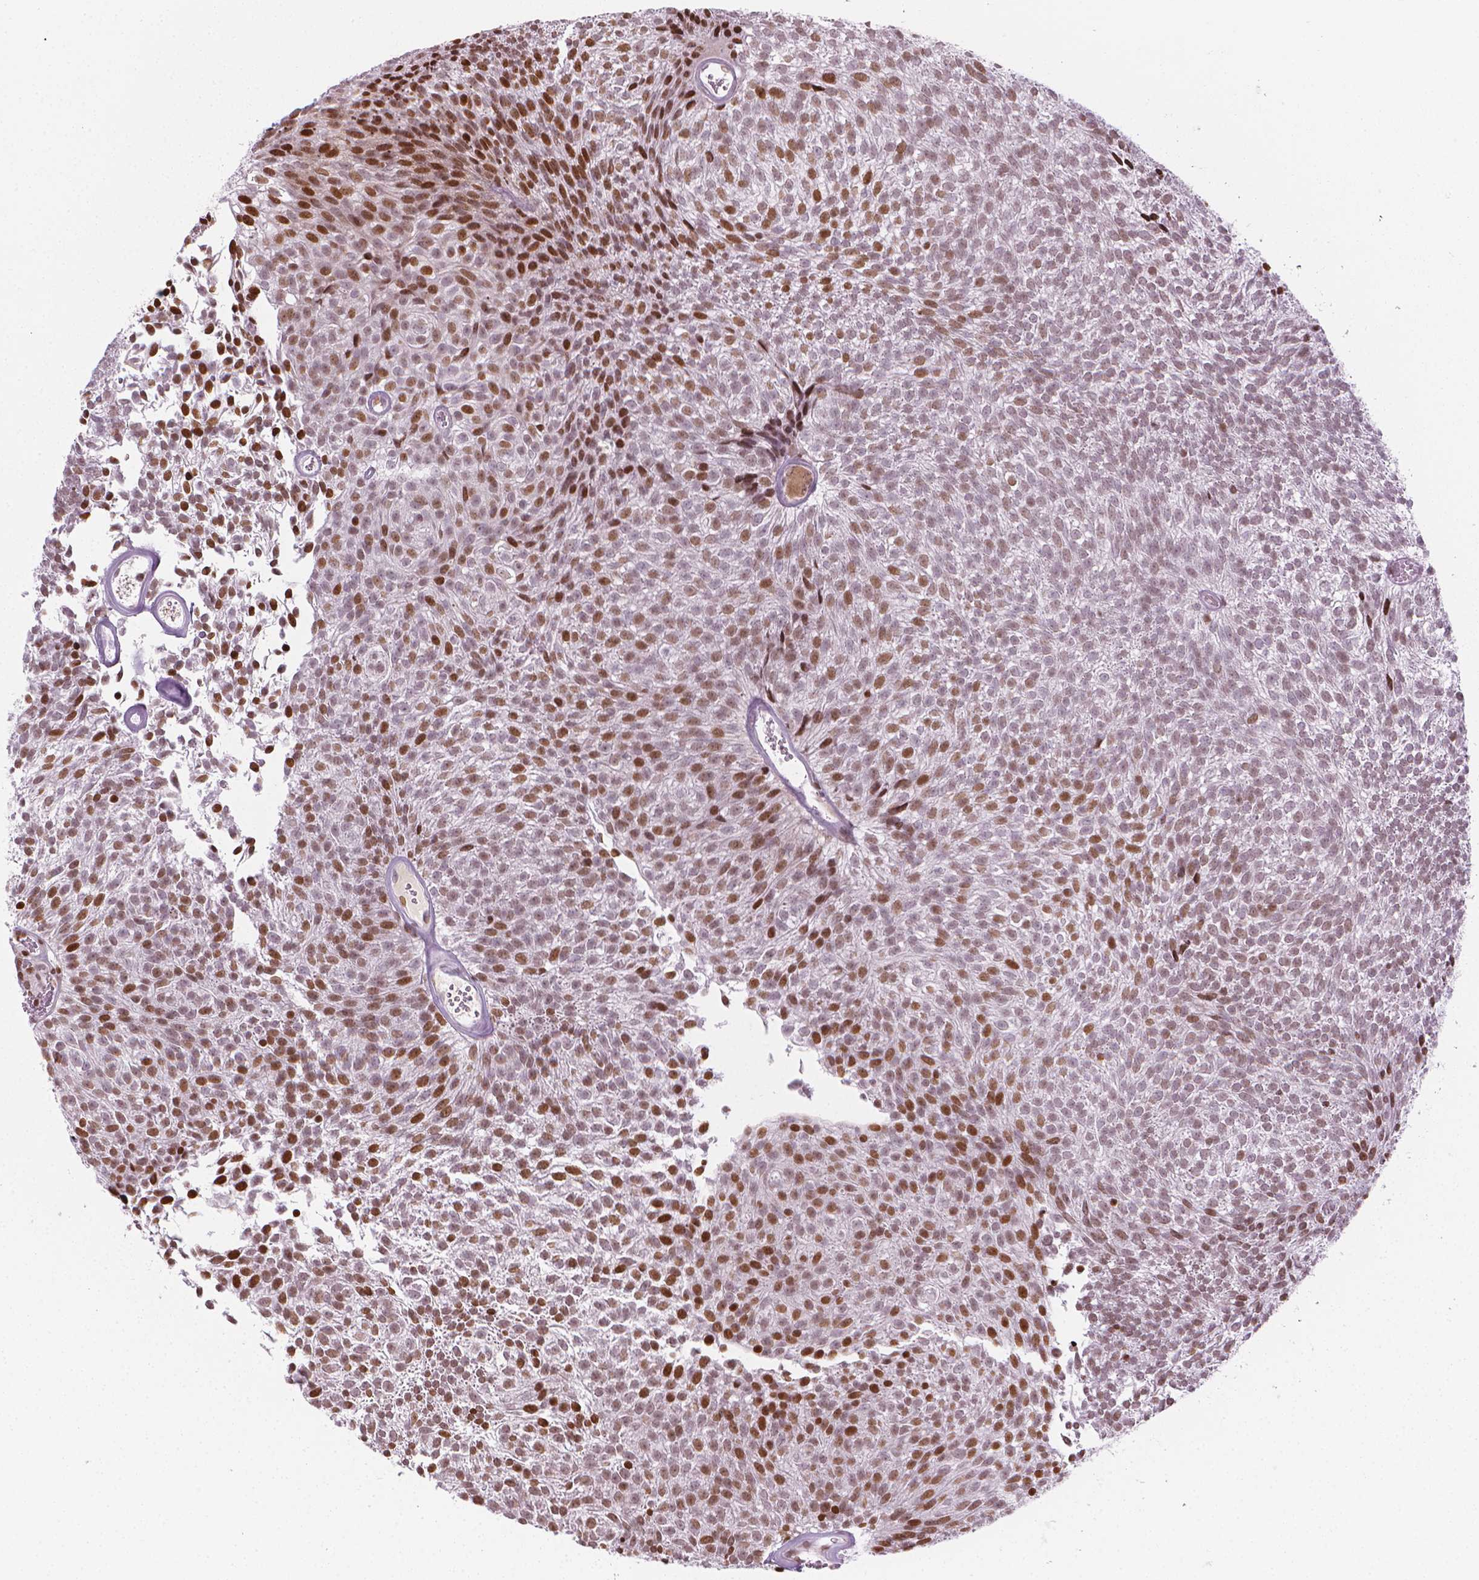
{"staining": {"intensity": "strong", "quantity": "25%-75%", "location": "nuclear"}, "tissue": "urothelial cancer", "cell_type": "Tumor cells", "image_type": "cancer", "snomed": [{"axis": "morphology", "description": "Urothelial carcinoma, Low grade"}, {"axis": "topography", "description": "Urinary bladder"}], "caption": "A micrograph showing strong nuclear positivity in about 25%-75% of tumor cells in urothelial cancer, as visualized by brown immunohistochemical staining.", "gene": "PIP4K2A", "patient": {"sex": "male", "age": 77}}